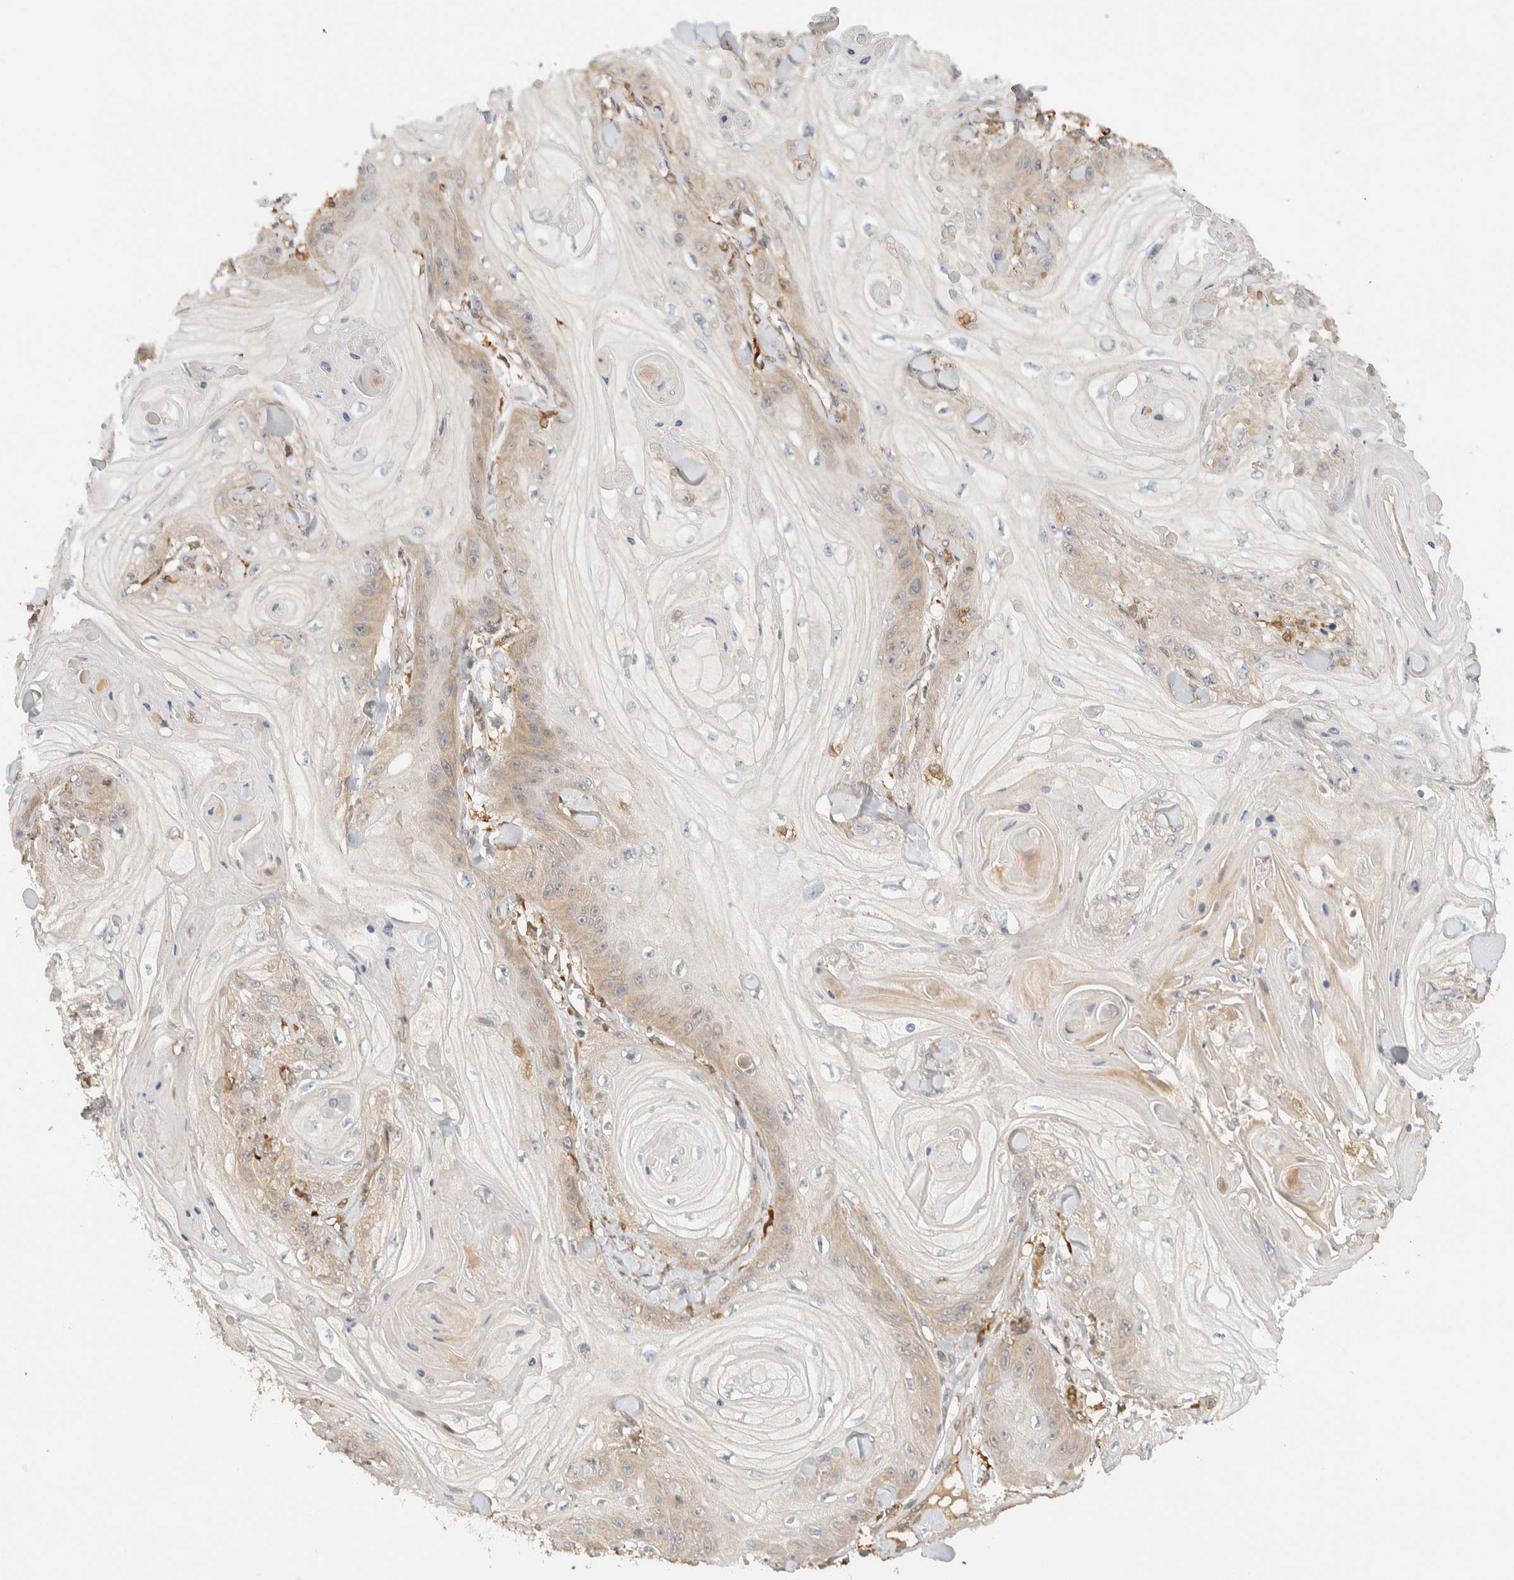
{"staining": {"intensity": "weak", "quantity": "<25%", "location": "cytoplasmic/membranous"}, "tissue": "skin cancer", "cell_type": "Tumor cells", "image_type": "cancer", "snomed": [{"axis": "morphology", "description": "Squamous cell carcinoma, NOS"}, {"axis": "topography", "description": "Skin"}], "caption": "Skin cancer (squamous cell carcinoma) stained for a protein using IHC exhibits no expression tumor cells.", "gene": "TMEM192", "patient": {"sex": "male", "age": 74}}